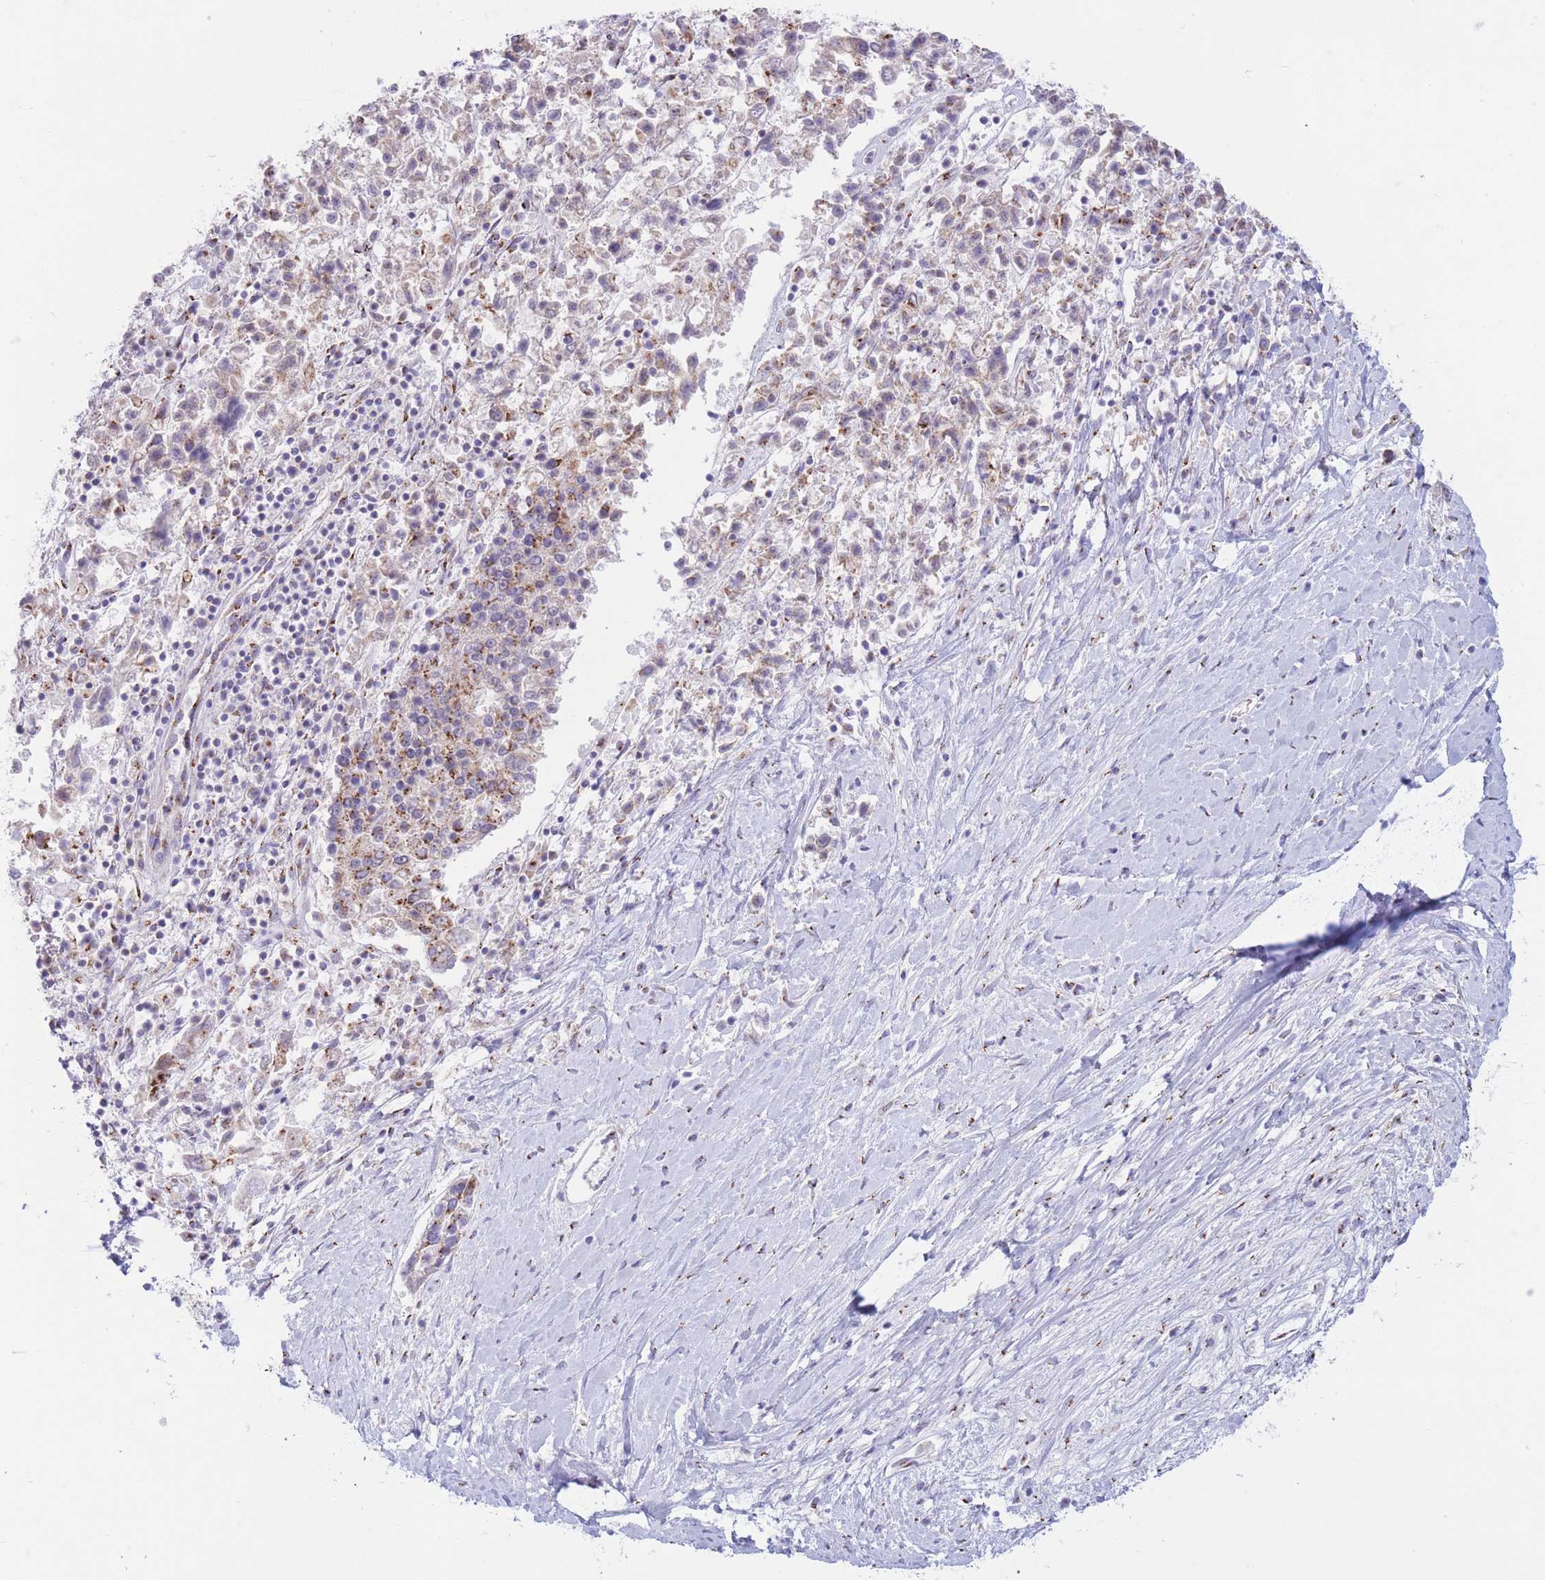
{"staining": {"intensity": "weak", "quantity": ">75%", "location": "cytoplasmic/membranous"}, "tissue": "ovarian cancer", "cell_type": "Tumor cells", "image_type": "cancer", "snomed": [{"axis": "morphology", "description": "Carcinoma, endometroid"}, {"axis": "topography", "description": "Ovary"}], "caption": "High-power microscopy captured an immunohistochemistry histopathology image of ovarian endometroid carcinoma, revealing weak cytoplasmic/membranous positivity in approximately >75% of tumor cells.", "gene": "MPND", "patient": {"sex": "female", "age": 62}}